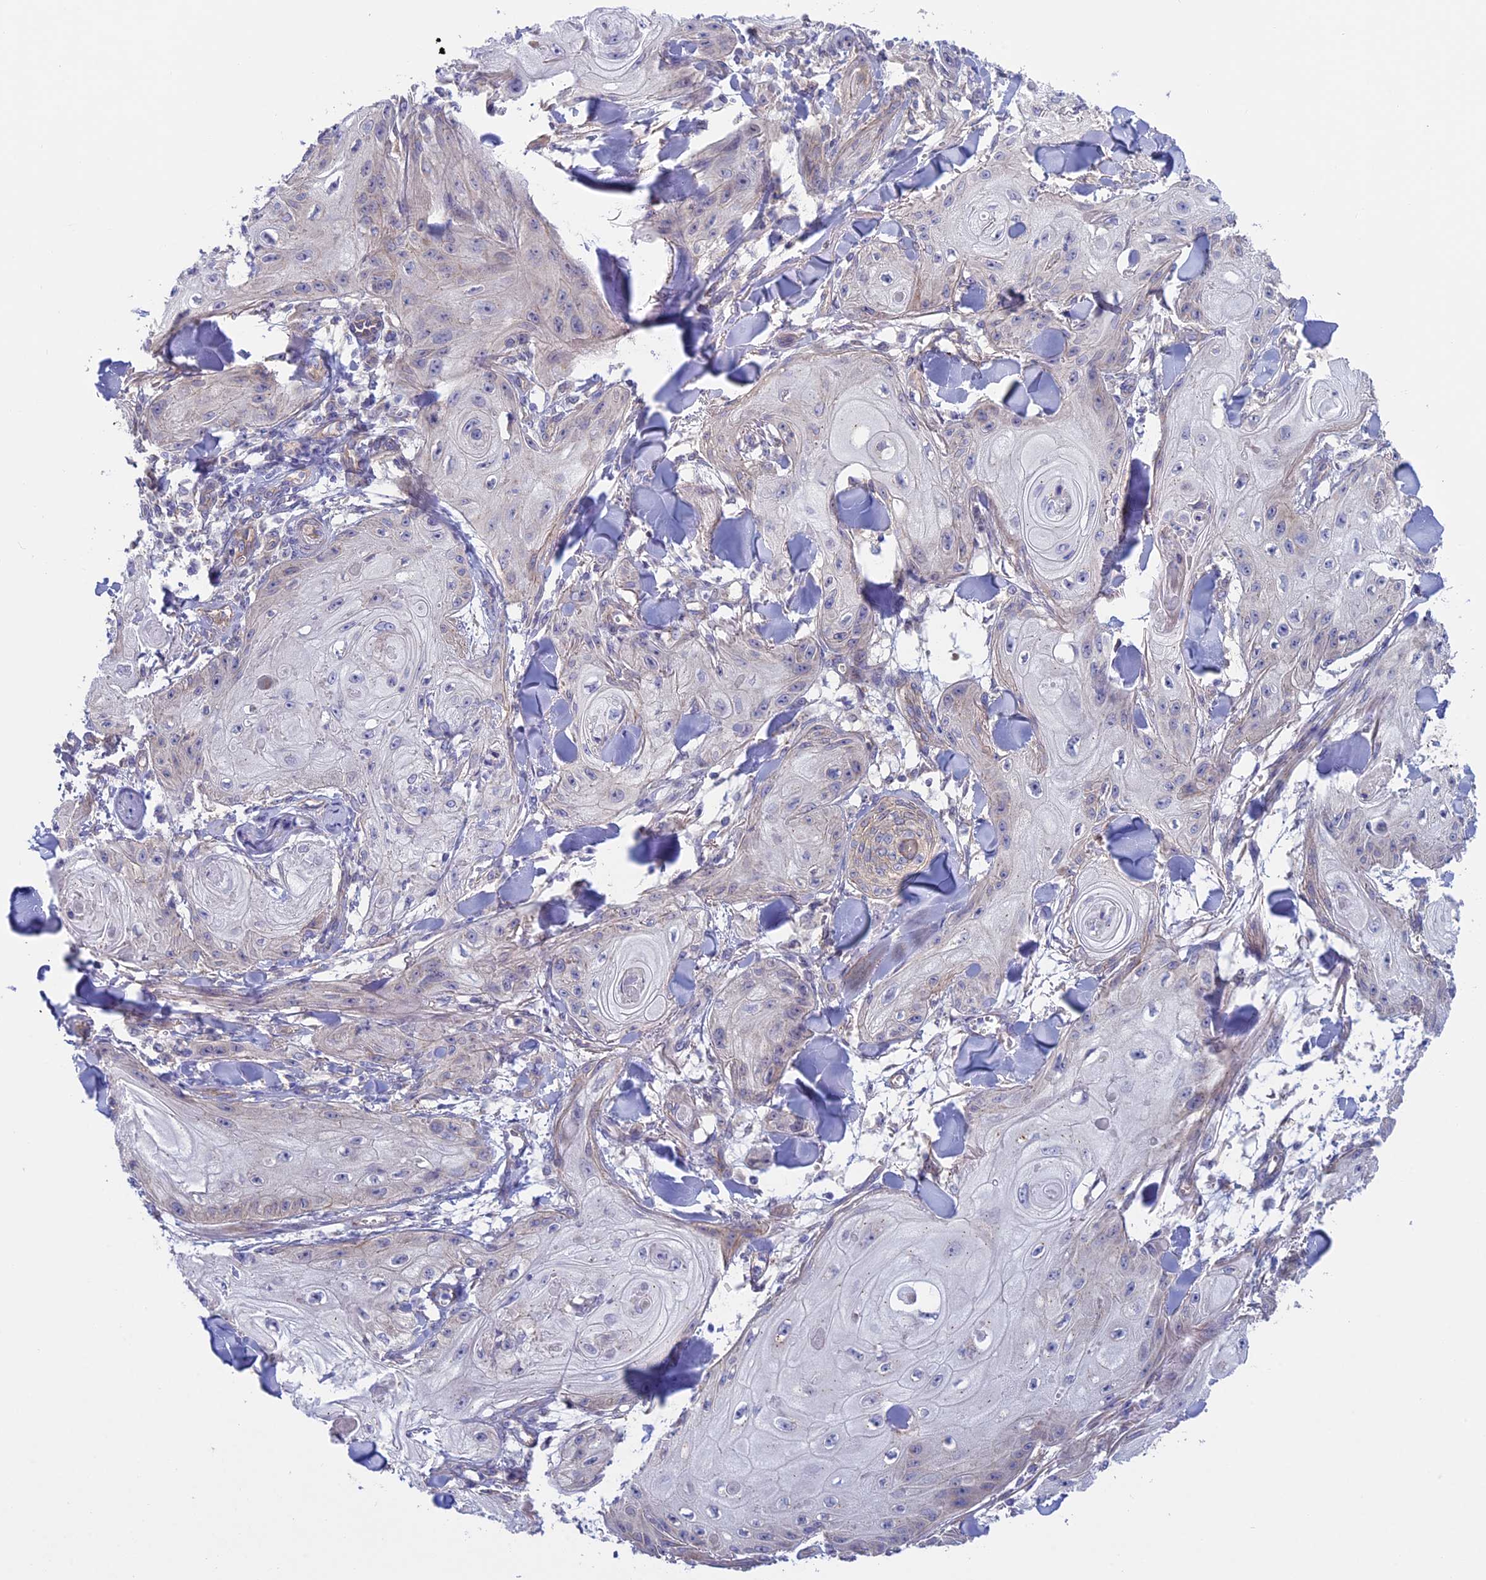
{"staining": {"intensity": "negative", "quantity": "none", "location": "none"}, "tissue": "skin cancer", "cell_type": "Tumor cells", "image_type": "cancer", "snomed": [{"axis": "morphology", "description": "Squamous cell carcinoma, NOS"}, {"axis": "topography", "description": "Skin"}], "caption": "A high-resolution histopathology image shows IHC staining of skin cancer (squamous cell carcinoma), which shows no significant staining in tumor cells. (Stains: DAB immunohistochemistry with hematoxylin counter stain, Microscopy: brightfield microscopy at high magnification).", "gene": "ETFDH", "patient": {"sex": "male", "age": 74}}